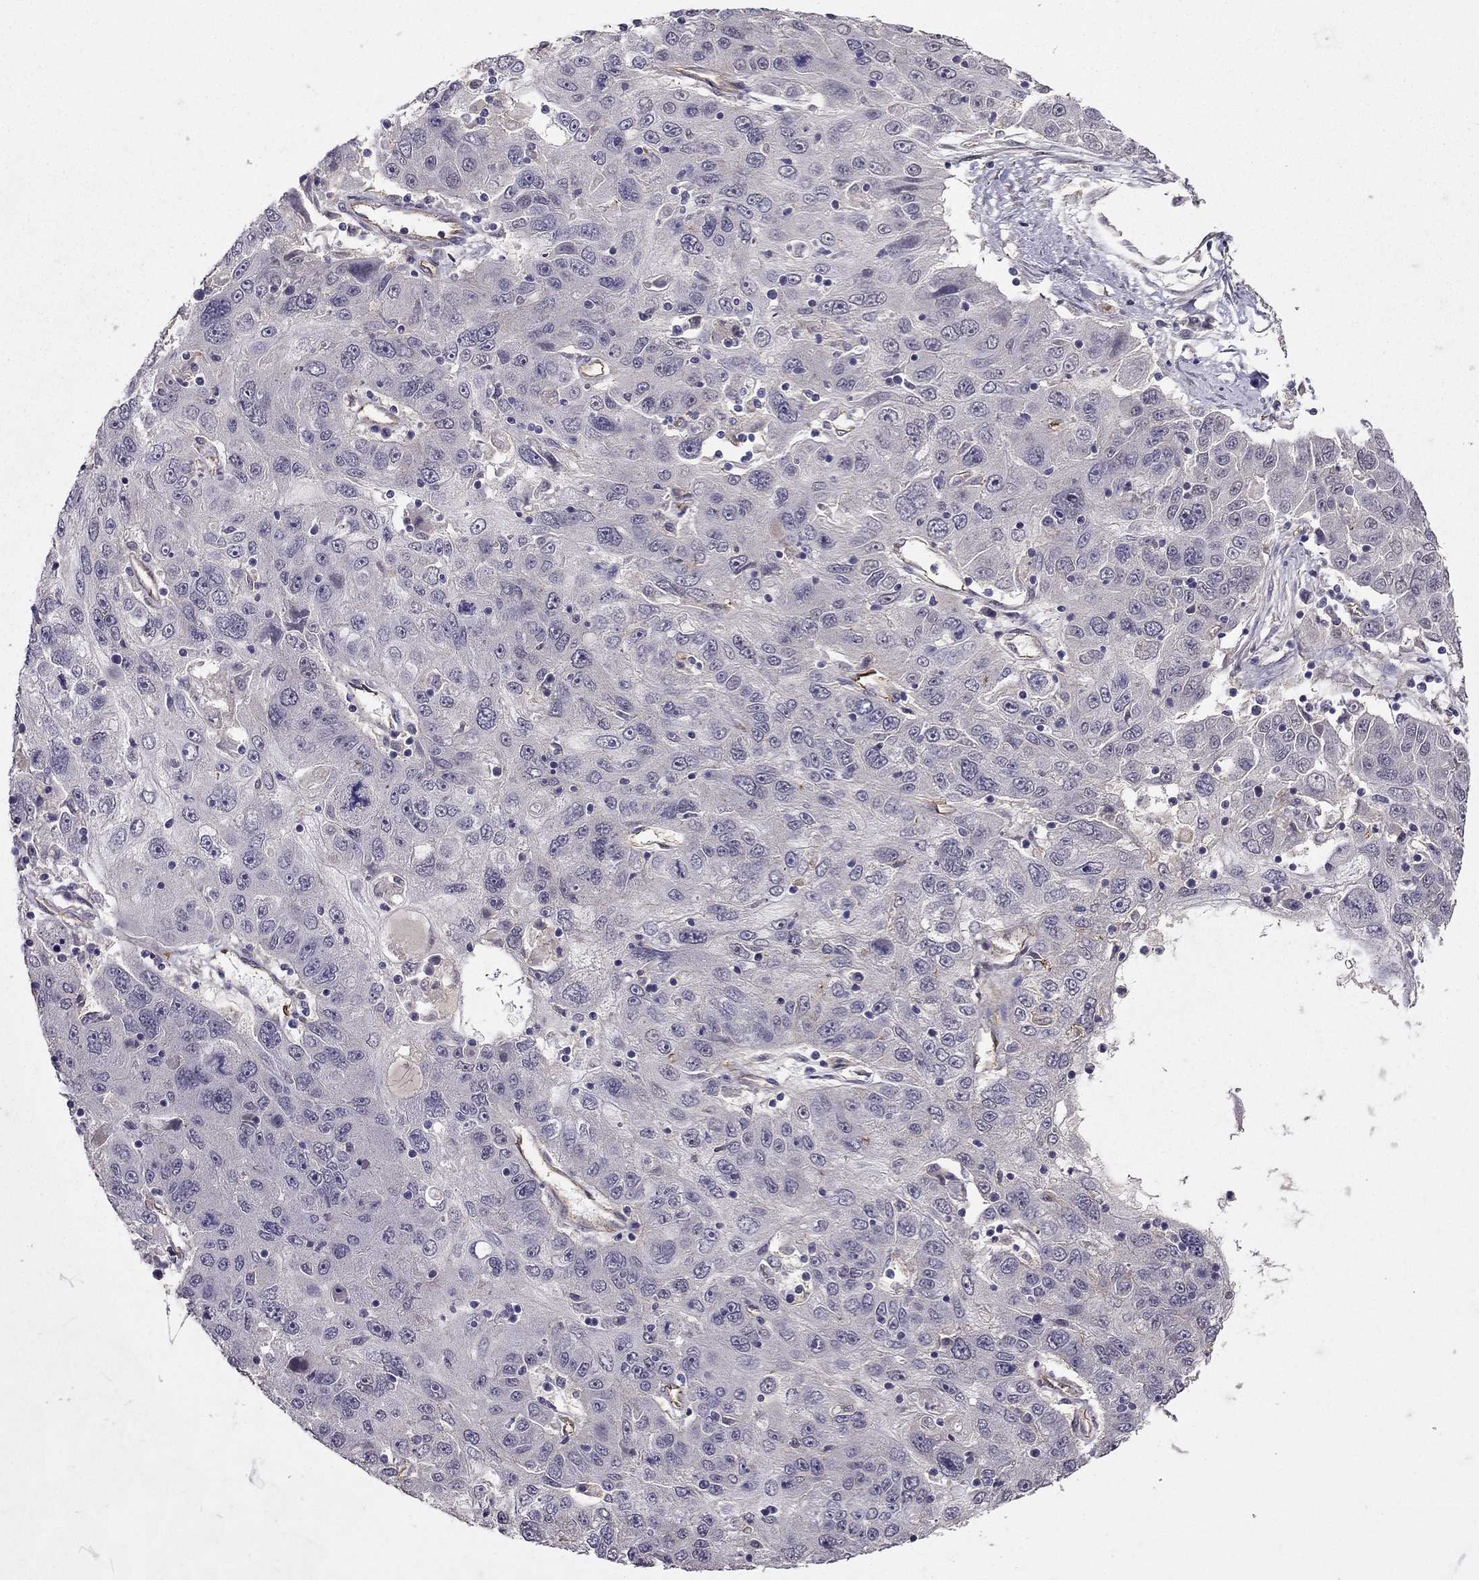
{"staining": {"intensity": "negative", "quantity": "none", "location": "none"}, "tissue": "stomach cancer", "cell_type": "Tumor cells", "image_type": "cancer", "snomed": [{"axis": "morphology", "description": "Adenocarcinoma, NOS"}, {"axis": "topography", "description": "Stomach"}], "caption": "Stomach adenocarcinoma was stained to show a protein in brown. There is no significant expression in tumor cells.", "gene": "RASIP1", "patient": {"sex": "male", "age": 56}}